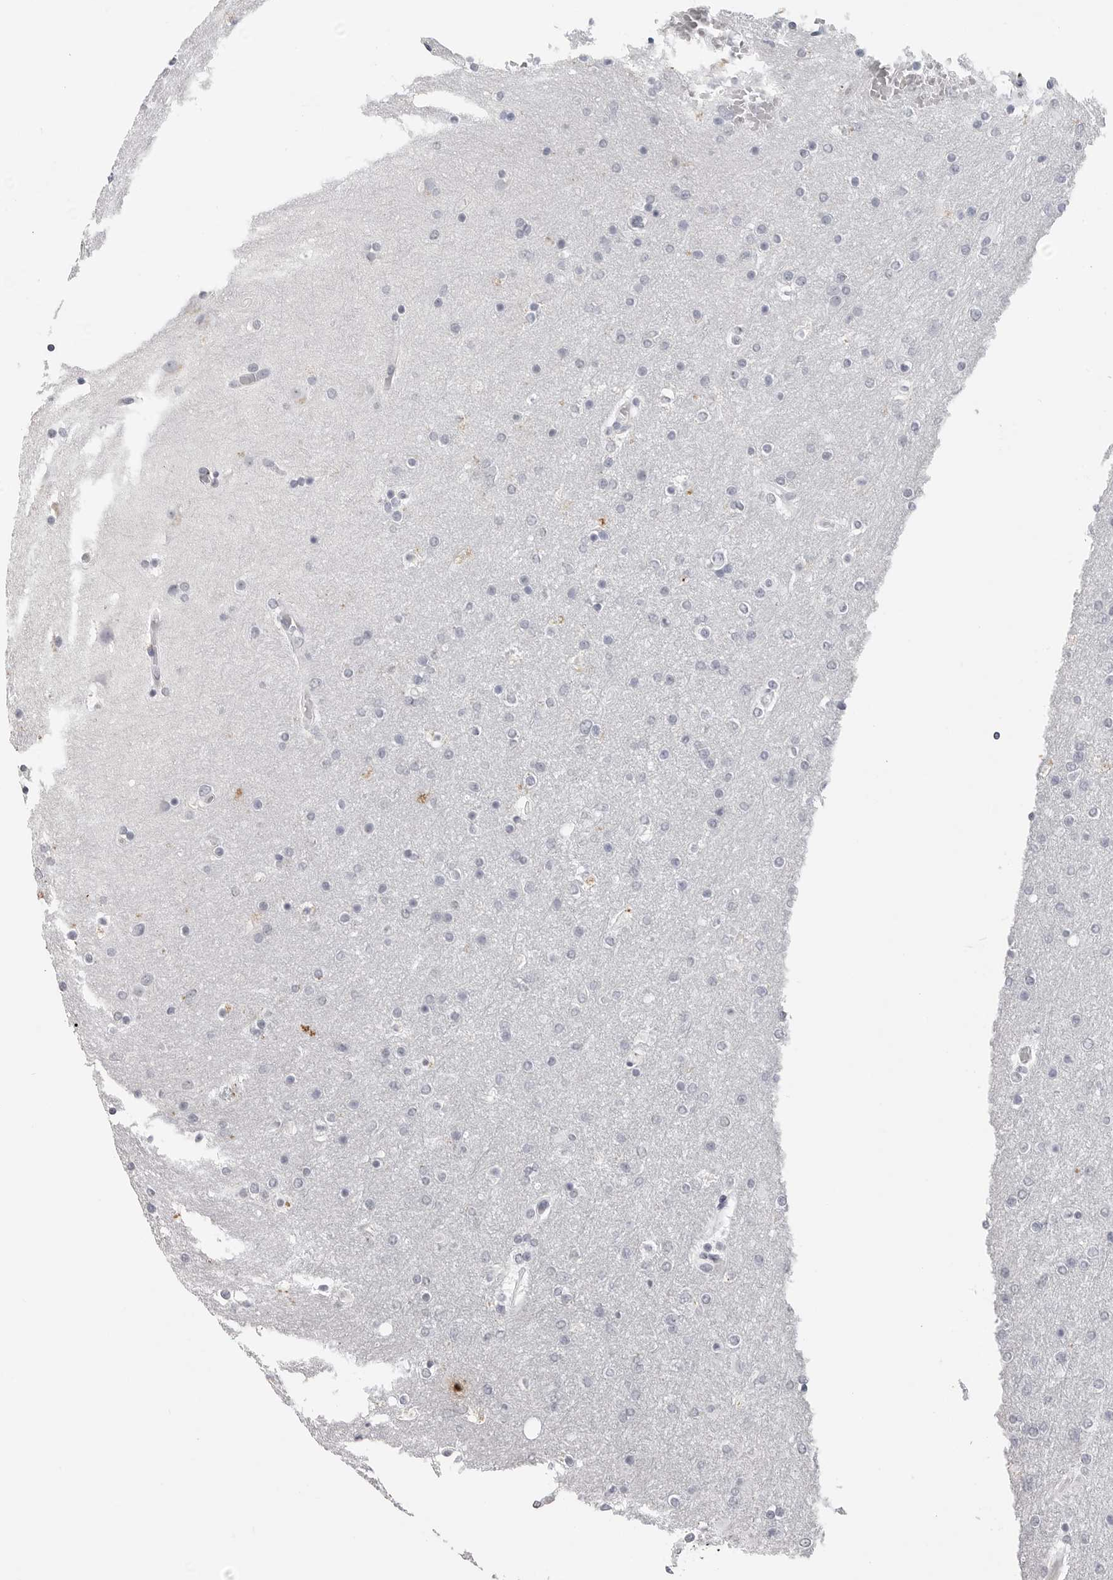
{"staining": {"intensity": "negative", "quantity": "none", "location": "none"}, "tissue": "glioma", "cell_type": "Tumor cells", "image_type": "cancer", "snomed": [{"axis": "morphology", "description": "Glioma, malignant, High grade"}, {"axis": "topography", "description": "Cerebral cortex"}], "caption": "The histopathology image displays no significant staining in tumor cells of glioma.", "gene": "PRSS1", "patient": {"sex": "female", "age": 36}}